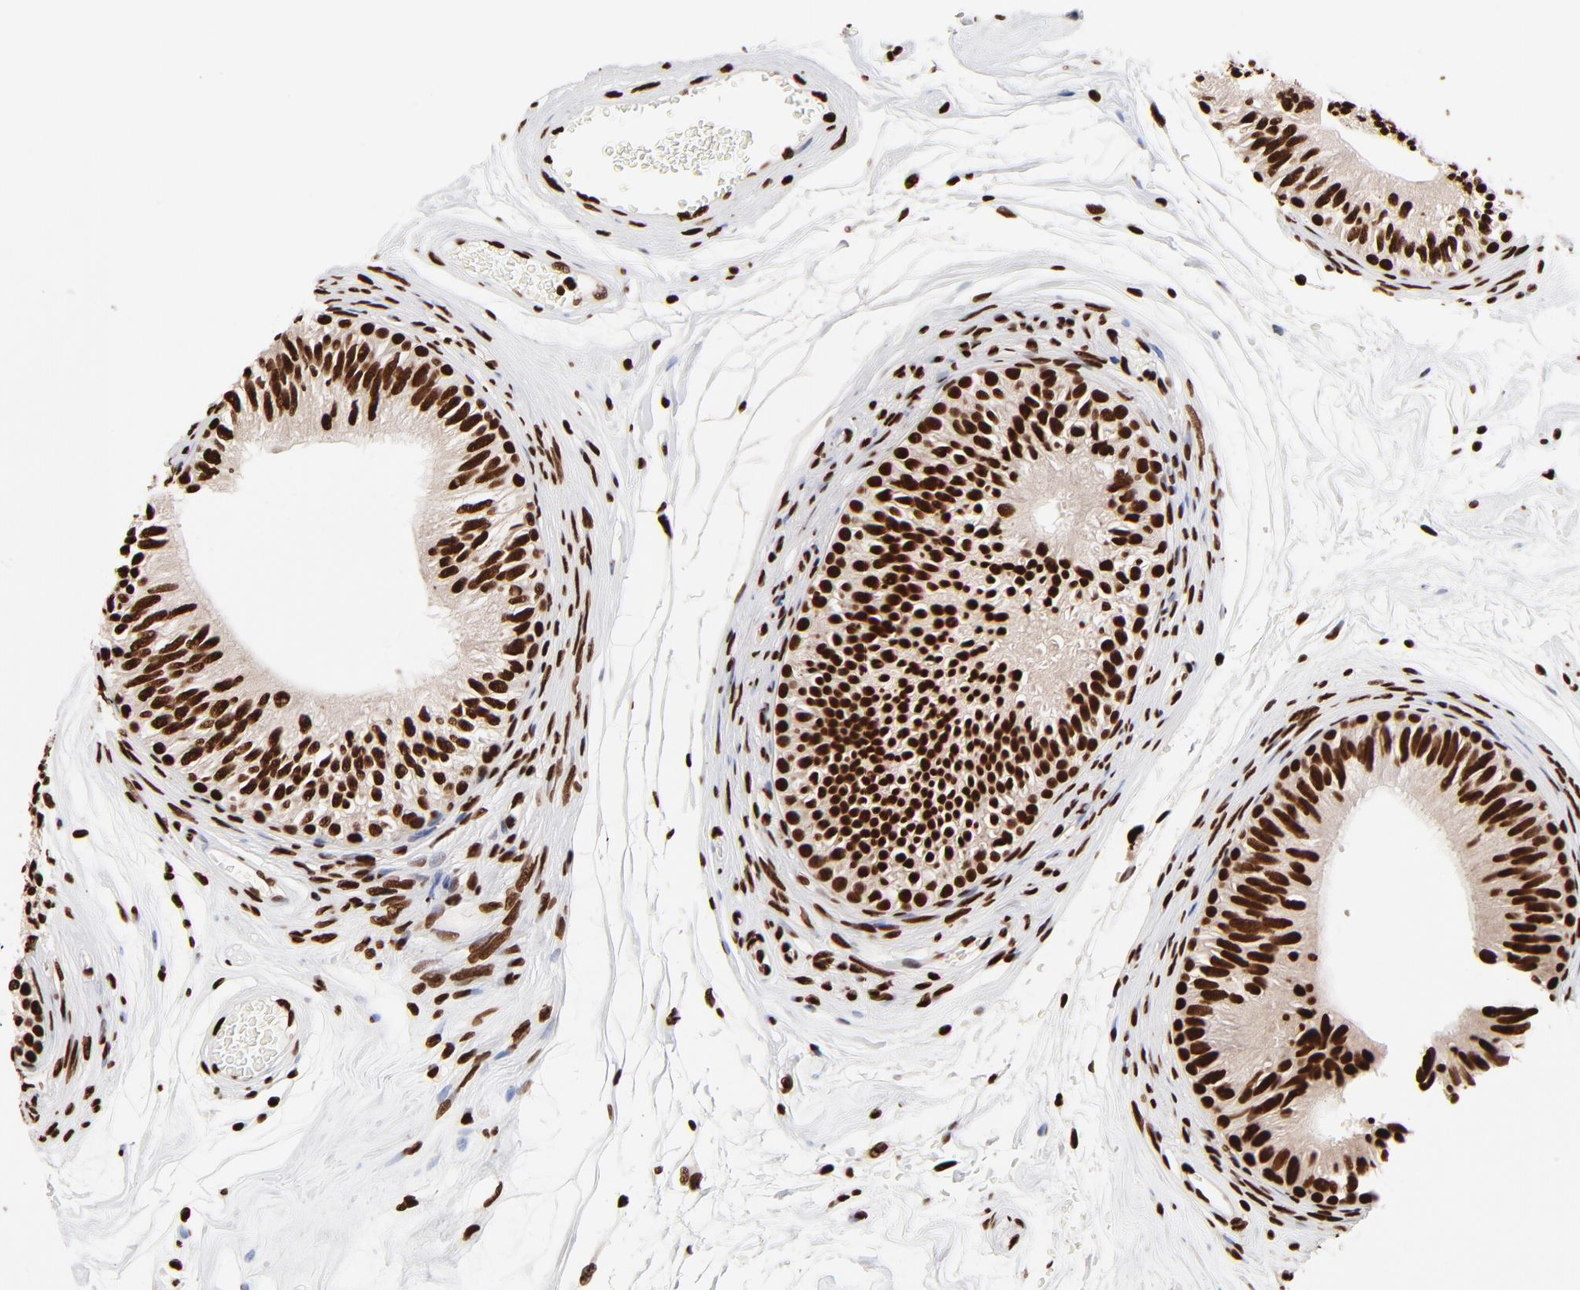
{"staining": {"intensity": "strong", "quantity": ">75%", "location": "nuclear"}, "tissue": "epididymis", "cell_type": "Glandular cells", "image_type": "normal", "snomed": [{"axis": "morphology", "description": "Normal tissue, NOS"}, {"axis": "topography", "description": "Testis"}, {"axis": "topography", "description": "Epididymis"}], "caption": "High-magnification brightfield microscopy of normal epididymis stained with DAB (brown) and counterstained with hematoxylin (blue). glandular cells exhibit strong nuclear staining is identified in about>75% of cells. The staining was performed using DAB, with brown indicating positive protein expression. Nuclei are stained blue with hematoxylin.", "gene": "ZNF544", "patient": {"sex": "male", "age": 36}}